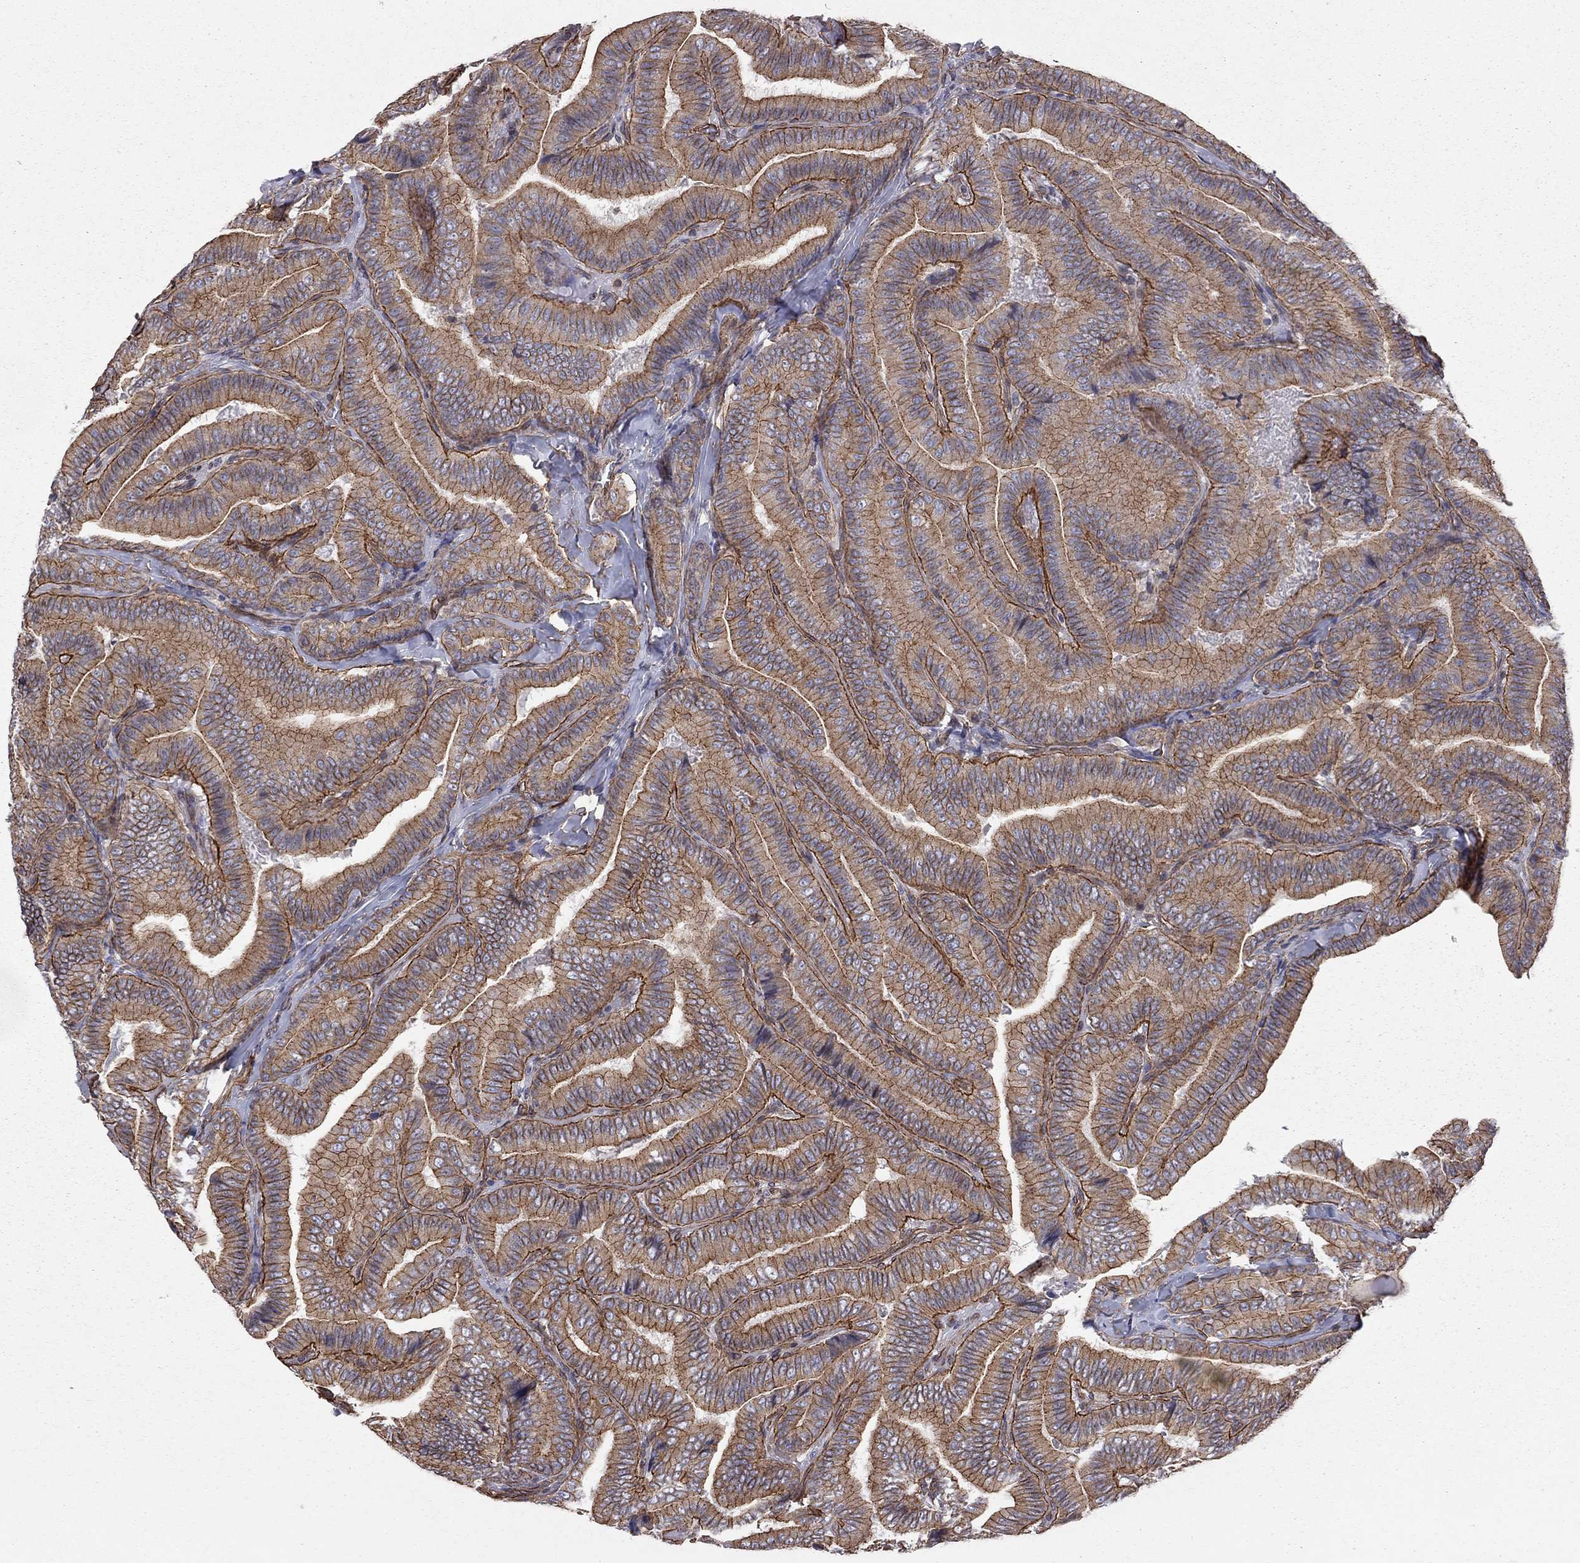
{"staining": {"intensity": "strong", "quantity": ">75%", "location": "cytoplasmic/membranous"}, "tissue": "thyroid cancer", "cell_type": "Tumor cells", "image_type": "cancer", "snomed": [{"axis": "morphology", "description": "Papillary adenocarcinoma, NOS"}, {"axis": "topography", "description": "Thyroid gland"}], "caption": "This is an image of immunohistochemistry (IHC) staining of thyroid papillary adenocarcinoma, which shows strong positivity in the cytoplasmic/membranous of tumor cells.", "gene": "BICDL2", "patient": {"sex": "male", "age": 61}}